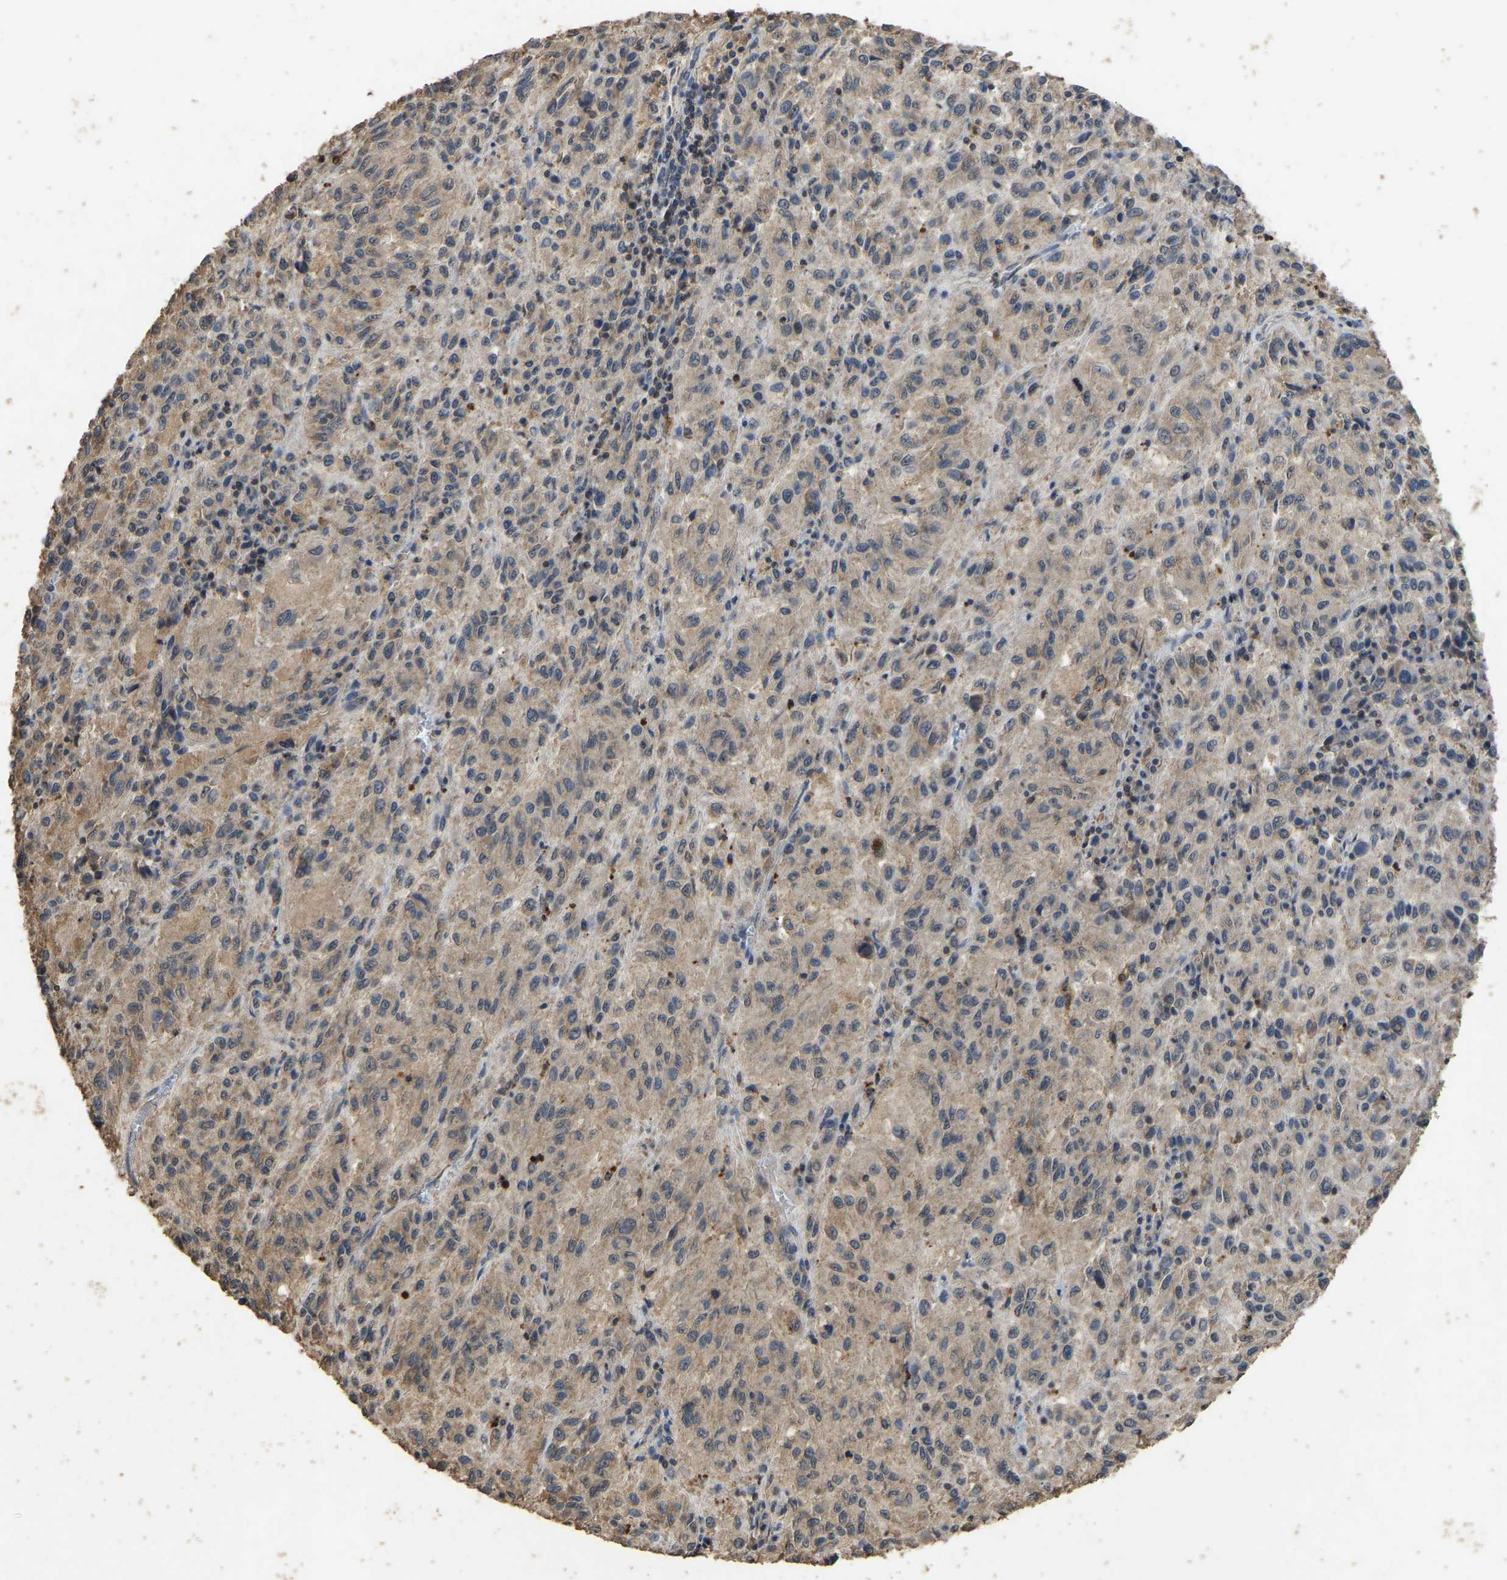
{"staining": {"intensity": "weak", "quantity": ">75%", "location": "cytoplasmic/membranous"}, "tissue": "melanoma", "cell_type": "Tumor cells", "image_type": "cancer", "snomed": [{"axis": "morphology", "description": "Malignant melanoma, Metastatic site"}, {"axis": "topography", "description": "Lung"}], "caption": "High-power microscopy captured an immunohistochemistry (IHC) photomicrograph of melanoma, revealing weak cytoplasmic/membranous staining in approximately >75% of tumor cells.", "gene": "CIDEC", "patient": {"sex": "male", "age": 64}}